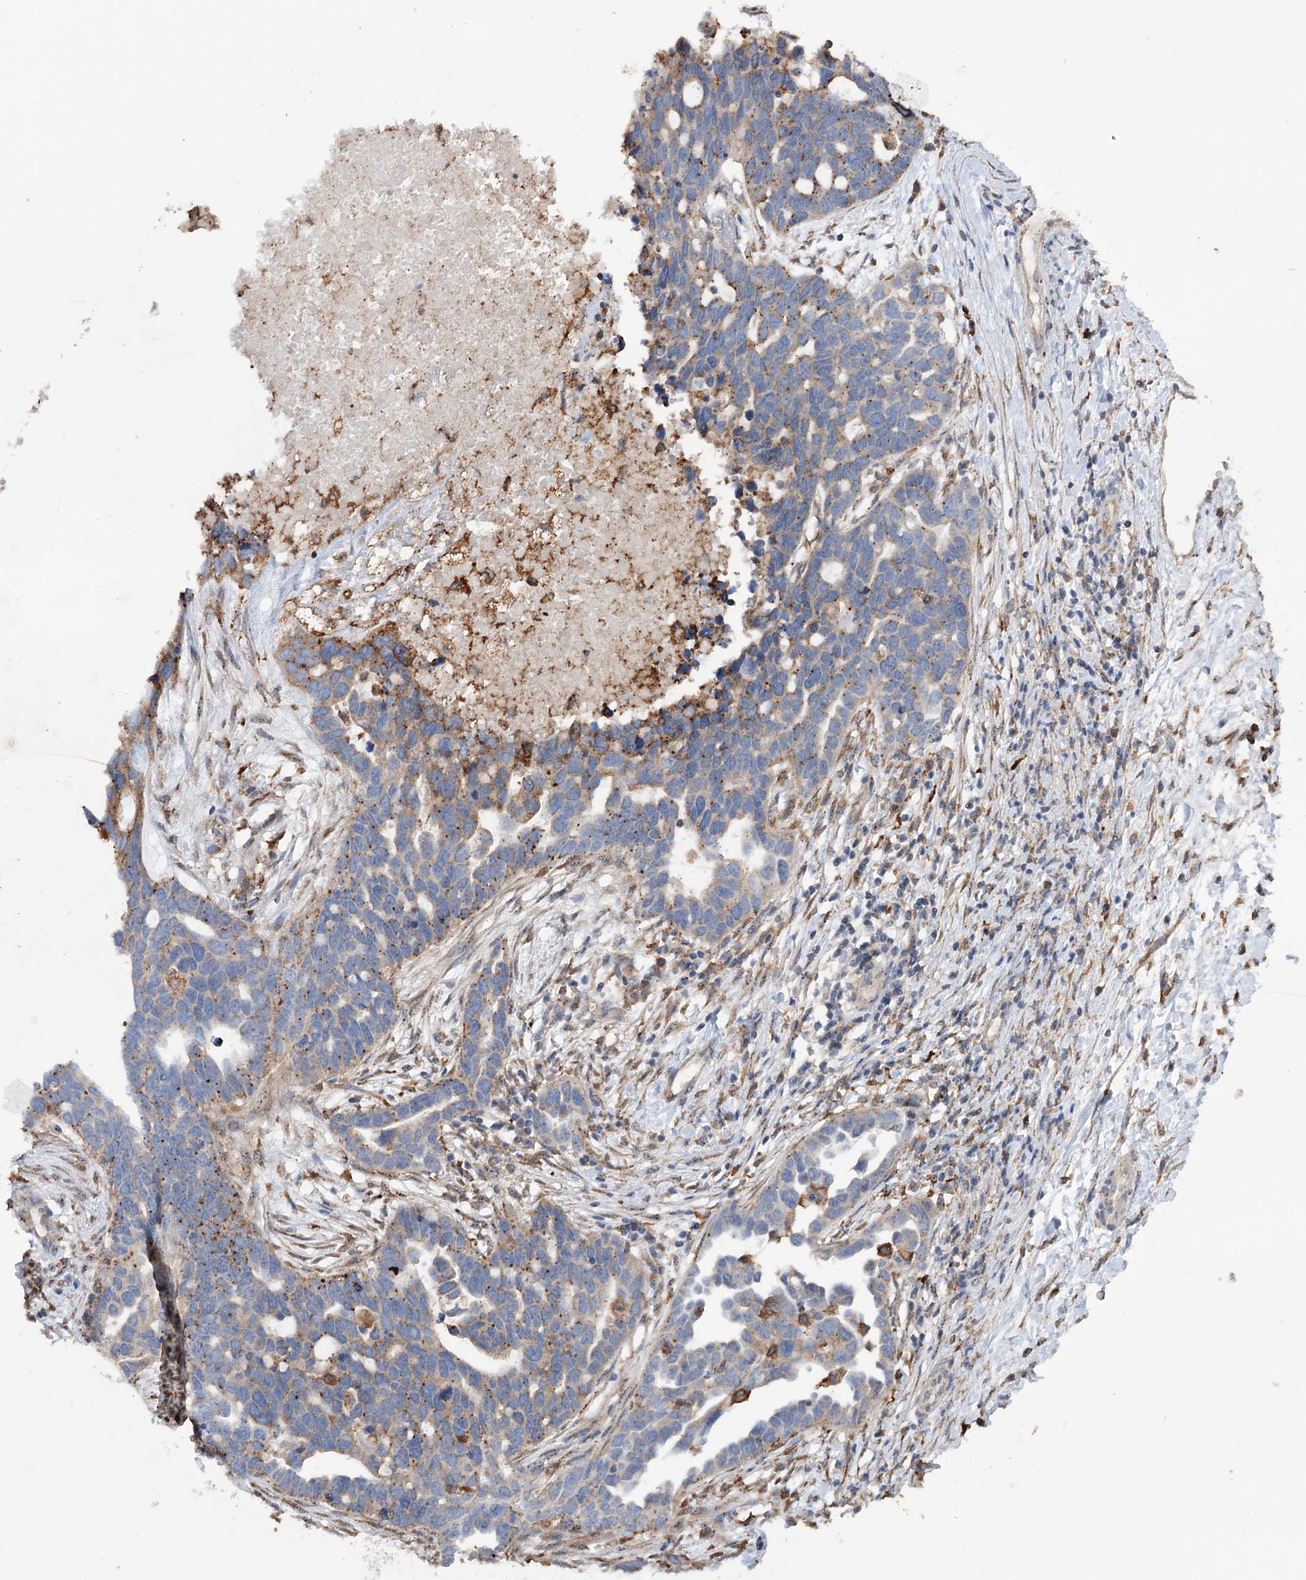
{"staining": {"intensity": "moderate", "quantity": "25%-75%", "location": "cytoplasmic/membranous"}, "tissue": "ovarian cancer", "cell_type": "Tumor cells", "image_type": "cancer", "snomed": [{"axis": "morphology", "description": "Cystadenocarcinoma, serous, NOS"}, {"axis": "topography", "description": "Ovary"}], "caption": "The micrograph shows staining of serous cystadenocarcinoma (ovarian), revealing moderate cytoplasmic/membranous protein positivity (brown color) within tumor cells.", "gene": "TRIM71", "patient": {"sex": "female", "age": 54}}